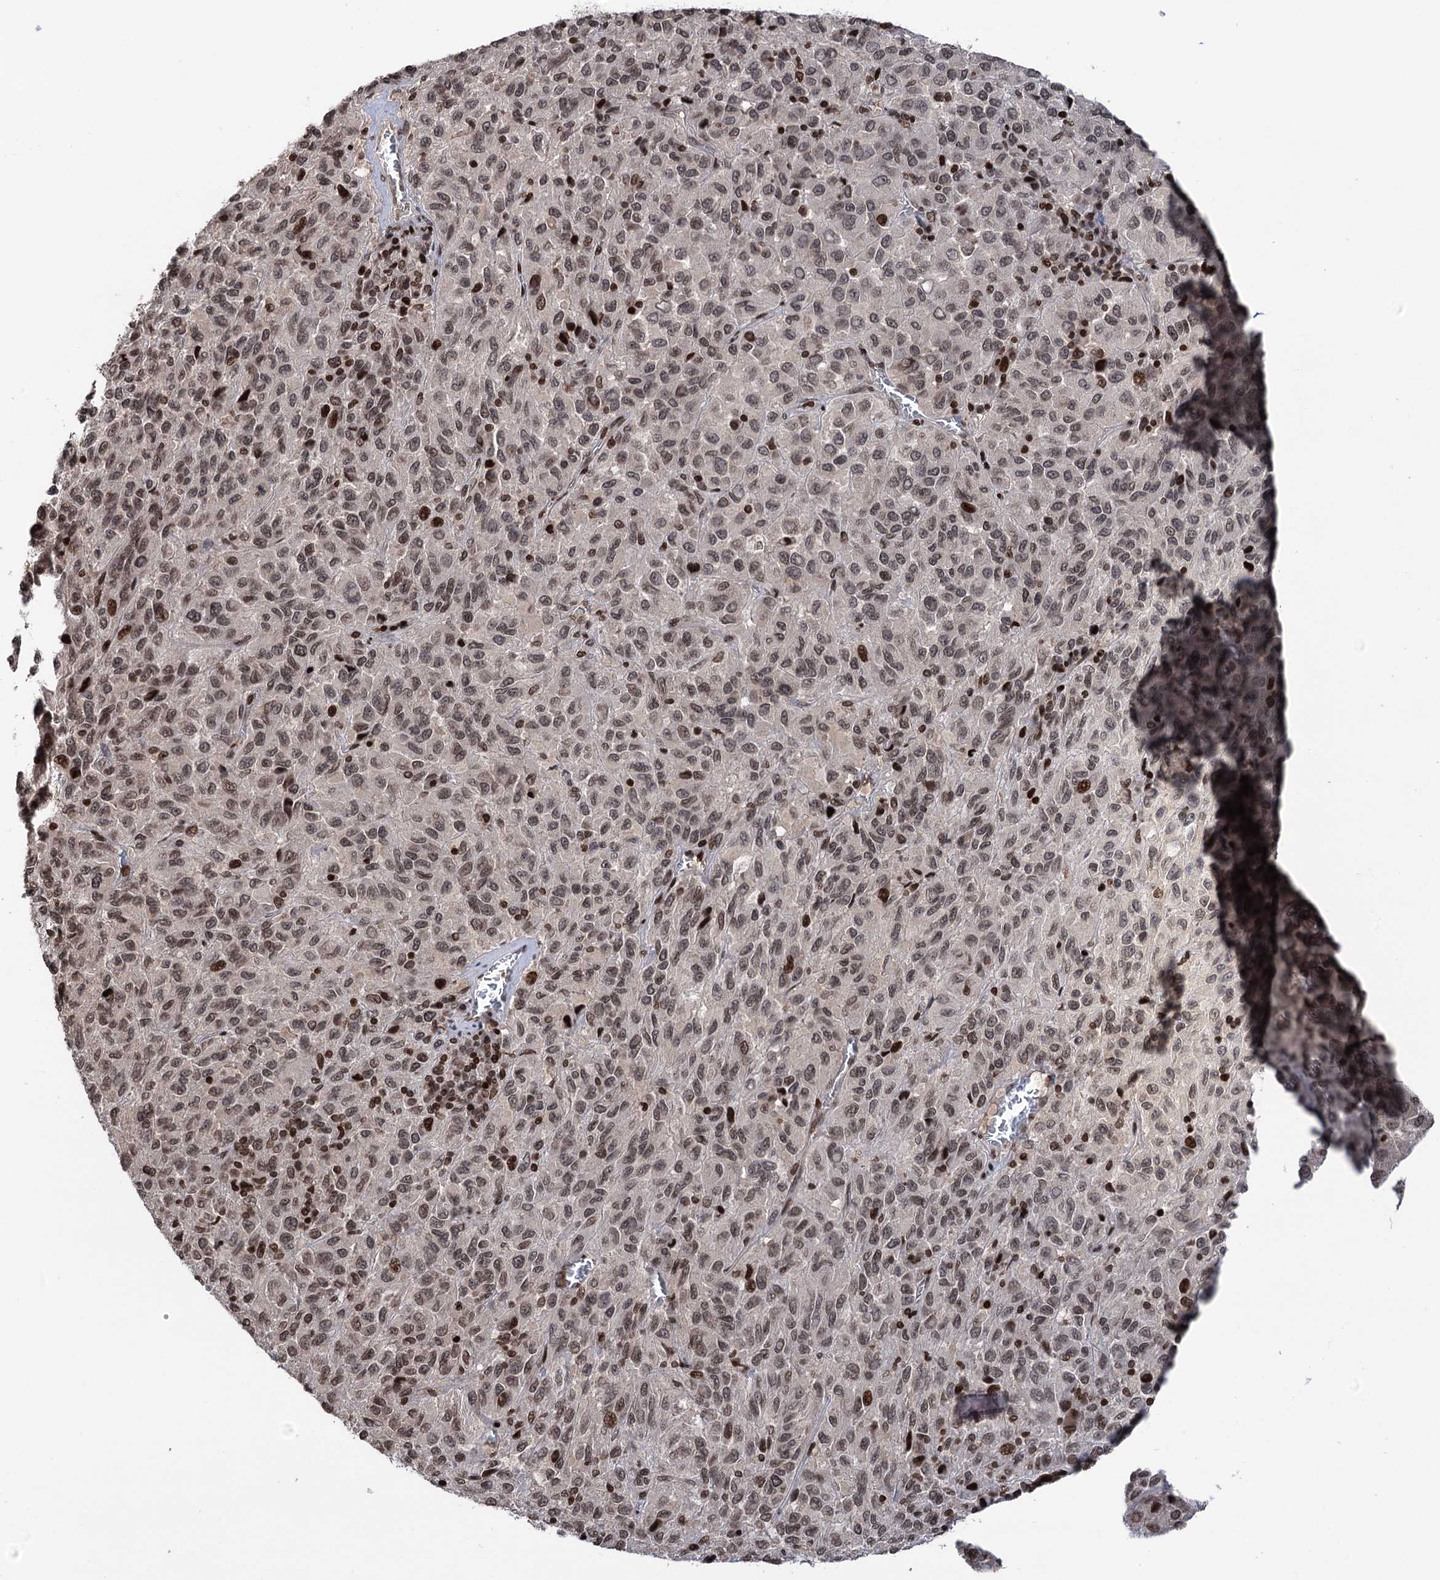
{"staining": {"intensity": "moderate", "quantity": ">75%", "location": "nuclear"}, "tissue": "melanoma", "cell_type": "Tumor cells", "image_type": "cancer", "snomed": [{"axis": "morphology", "description": "Malignant melanoma, Metastatic site"}, {"axis": "topography", "description": "Lung"}], "caption": "Immunohistochemistry (DAB (3,3'-diaminobenzidine)) staining of human malignant melanoma (metastatic site) reveals moderate nuclear protein expression in about >75% of tumor cells.", "gene": "CCDC77", "patient": {"sex": "male", "age": 64}}